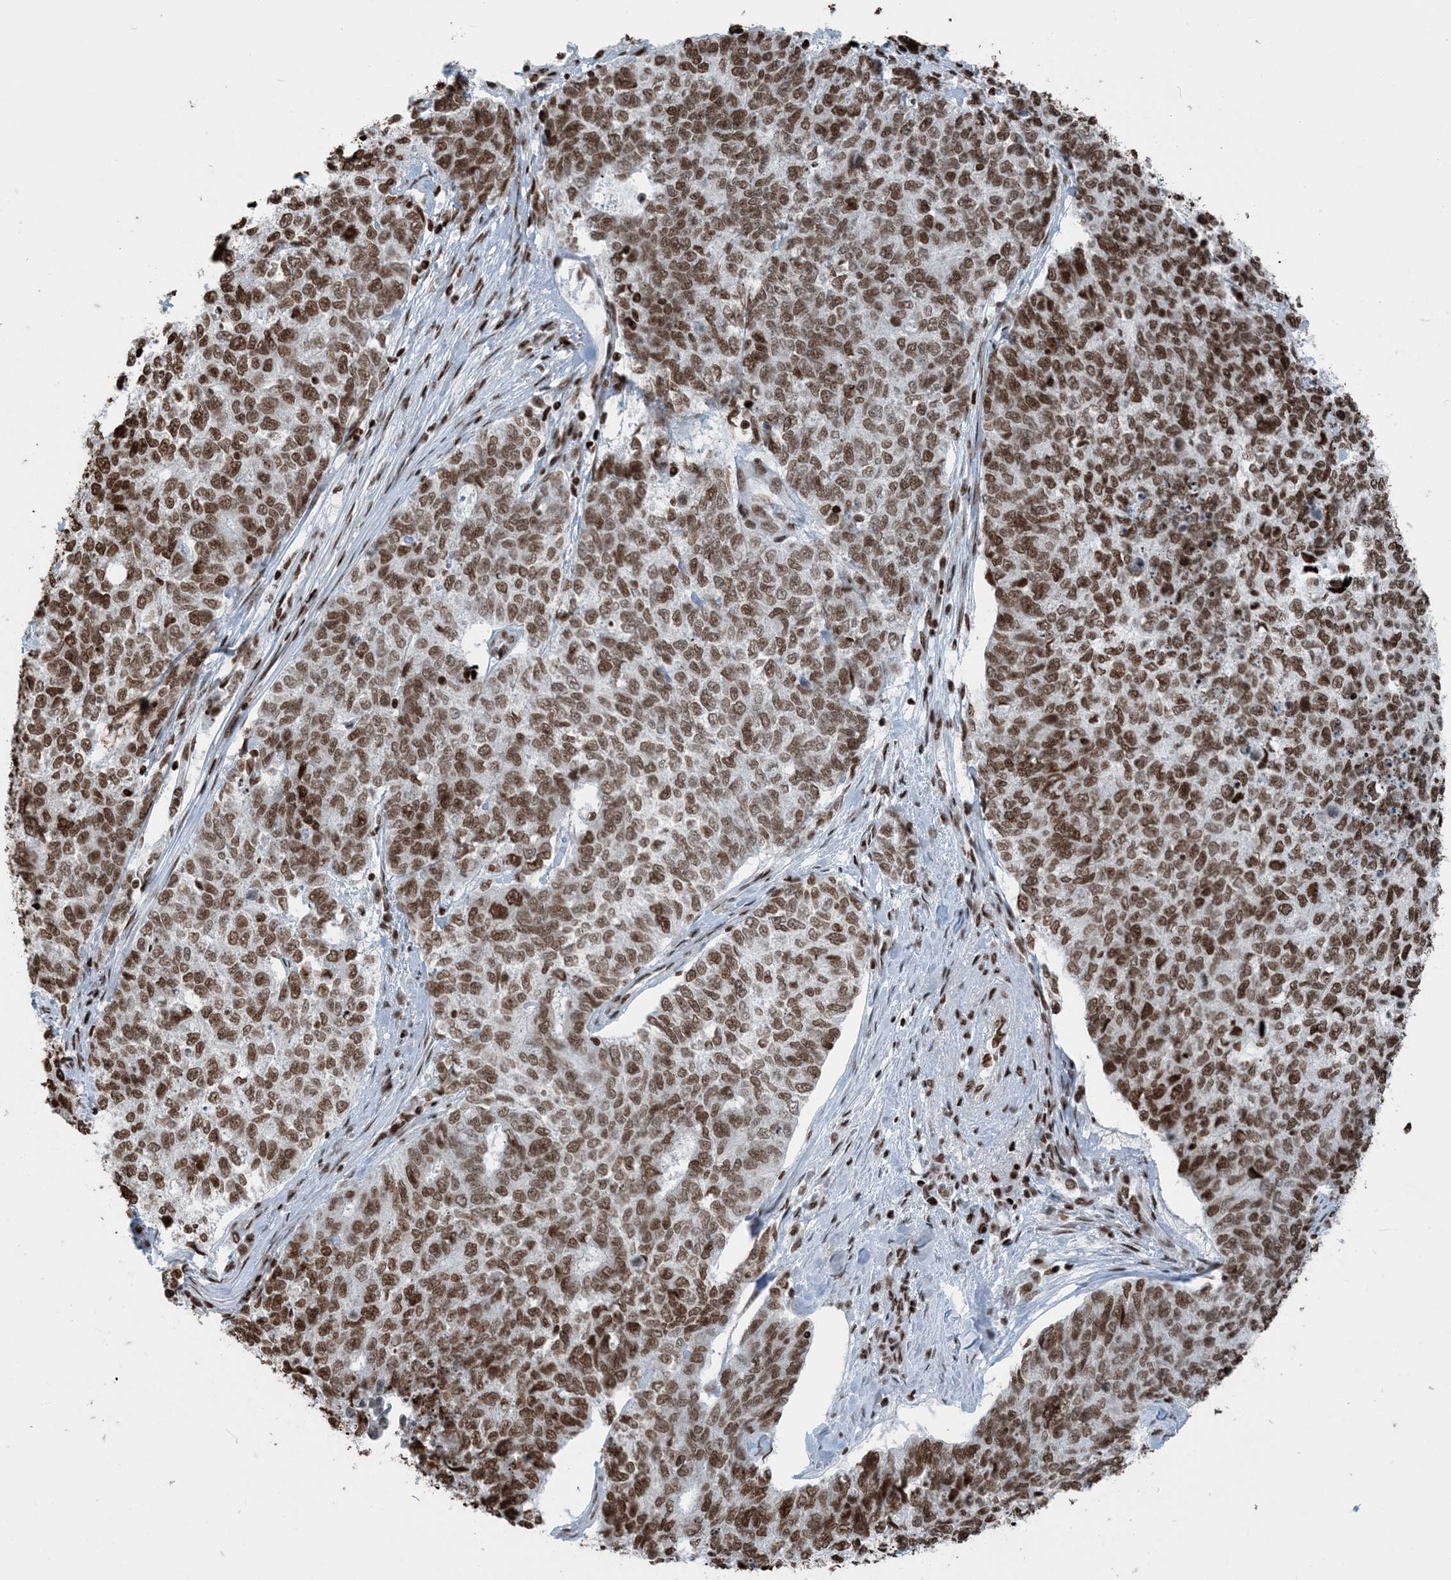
{"staining": {"intensity": "moderate", "quantity": ">75%", "location": "nuclear"}, "tissue": "cervical cancer", "cell_type": "Tumor cells", "image_type": "cancer", "snomed": [{"axis": "morphology", "description": "Squamous cell carcinoma, NOS"}, {"axis": "topography", "description": "Cervix"}], "caption": "Tumor cells reveal moderate nuclear staining in about >75% of cells in squamous cell carcinoma (cervical).", "gene": "H3-3B", "patient": {"sex": "female", "age": 63}}